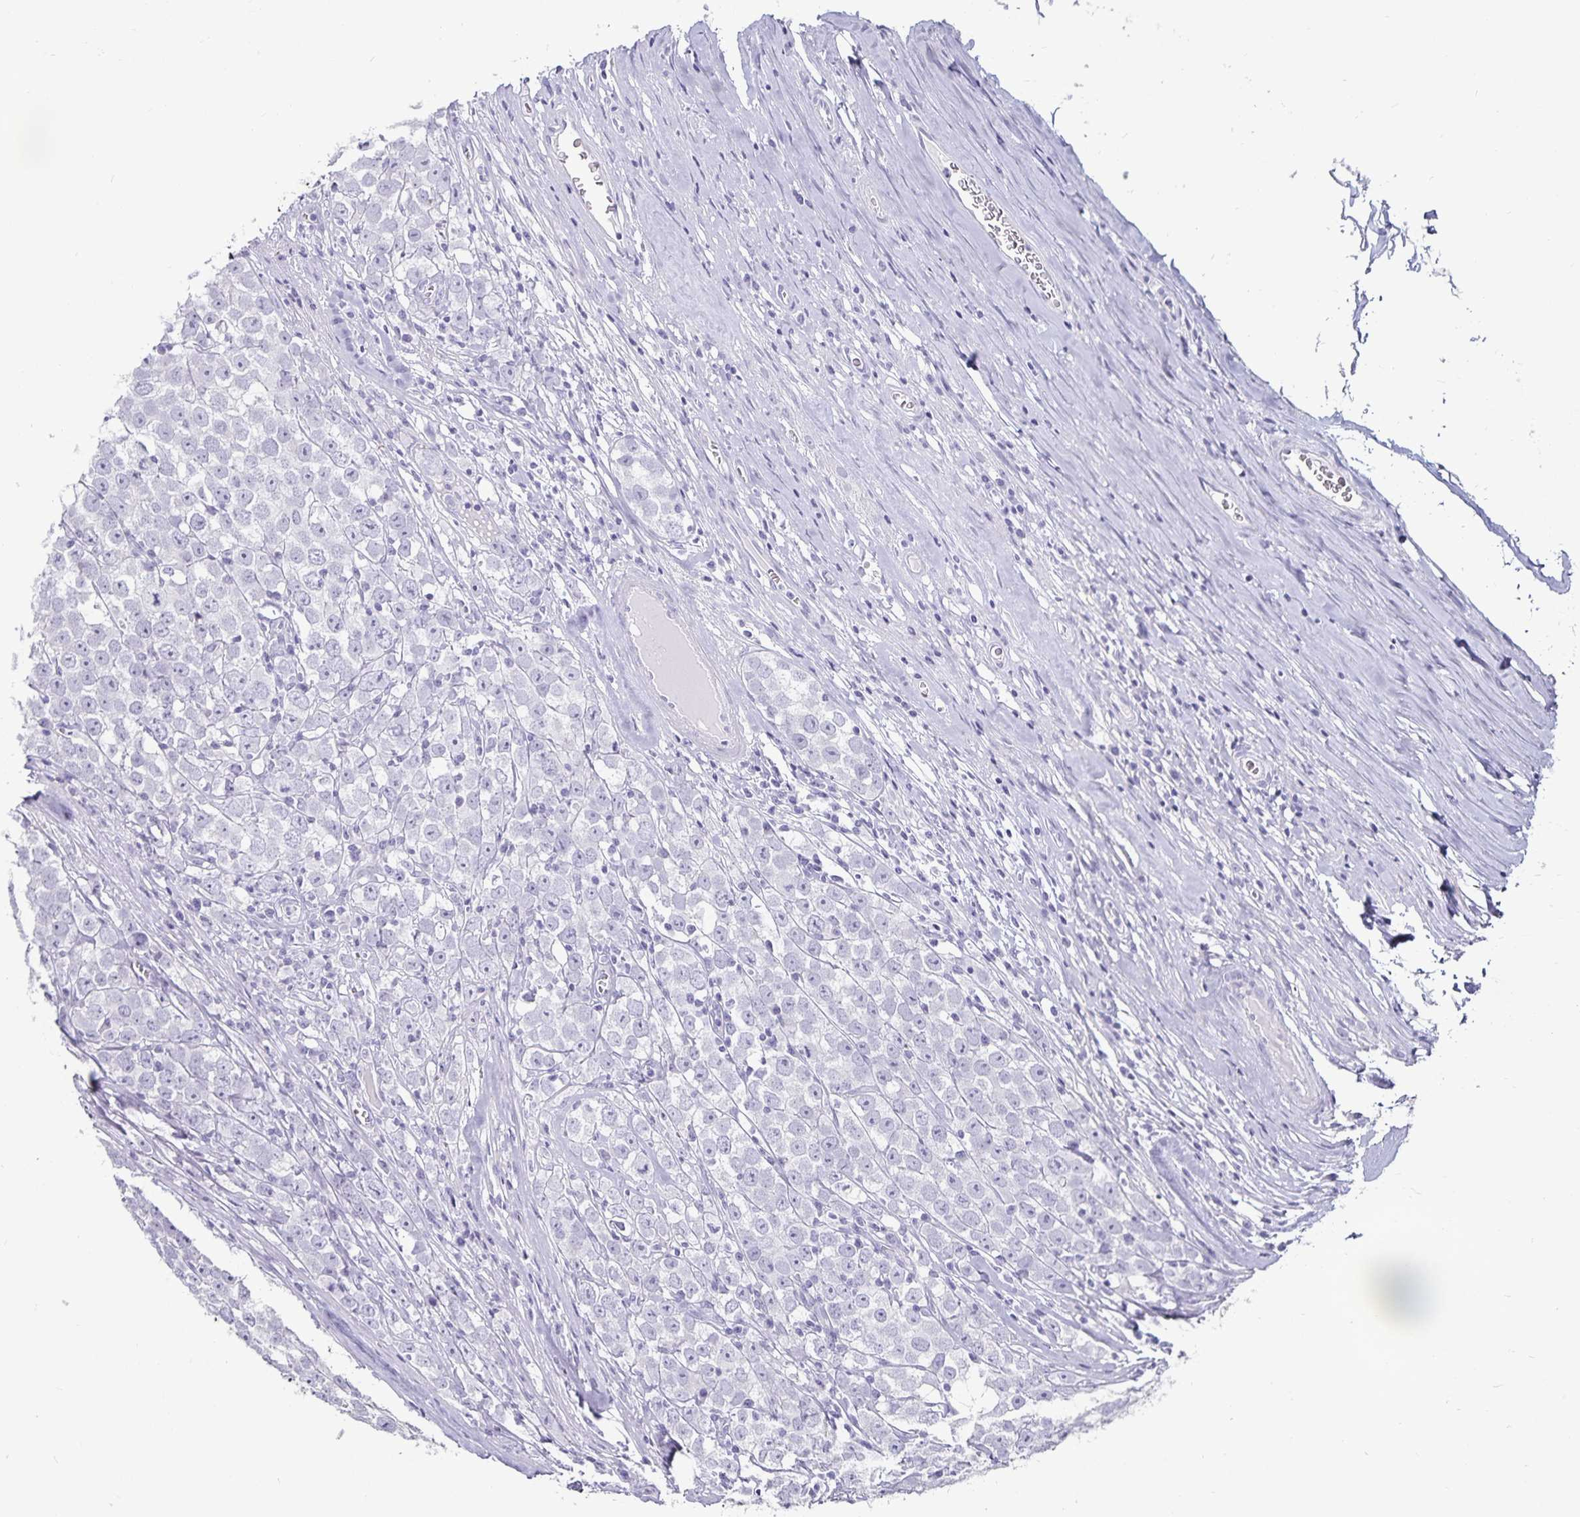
{"staining": {"intensity": "negative", "quantity": "none", "location": "none"}, "tissue": "testis cancer", "cell_type": "Tumor cells", "image_type": "cancer", "snomed": [{"axis": "morphology", "description": "Seminoma, NOS"}, {"axis": "morphology", "description": "Carcinoma, Embryonal, NOS"}, {"axis": "topography", "description": "Testis"}], "caption": "Immunohistochemistry (IHC) of human testis cancer (seminoma) reveals no positivity in tumor cells. (DAB immunohistochemistry (IHC) with hematoxylin counter stain).", "gene": "DEFA6", "patient": {"sex": "male", "age": 52}}